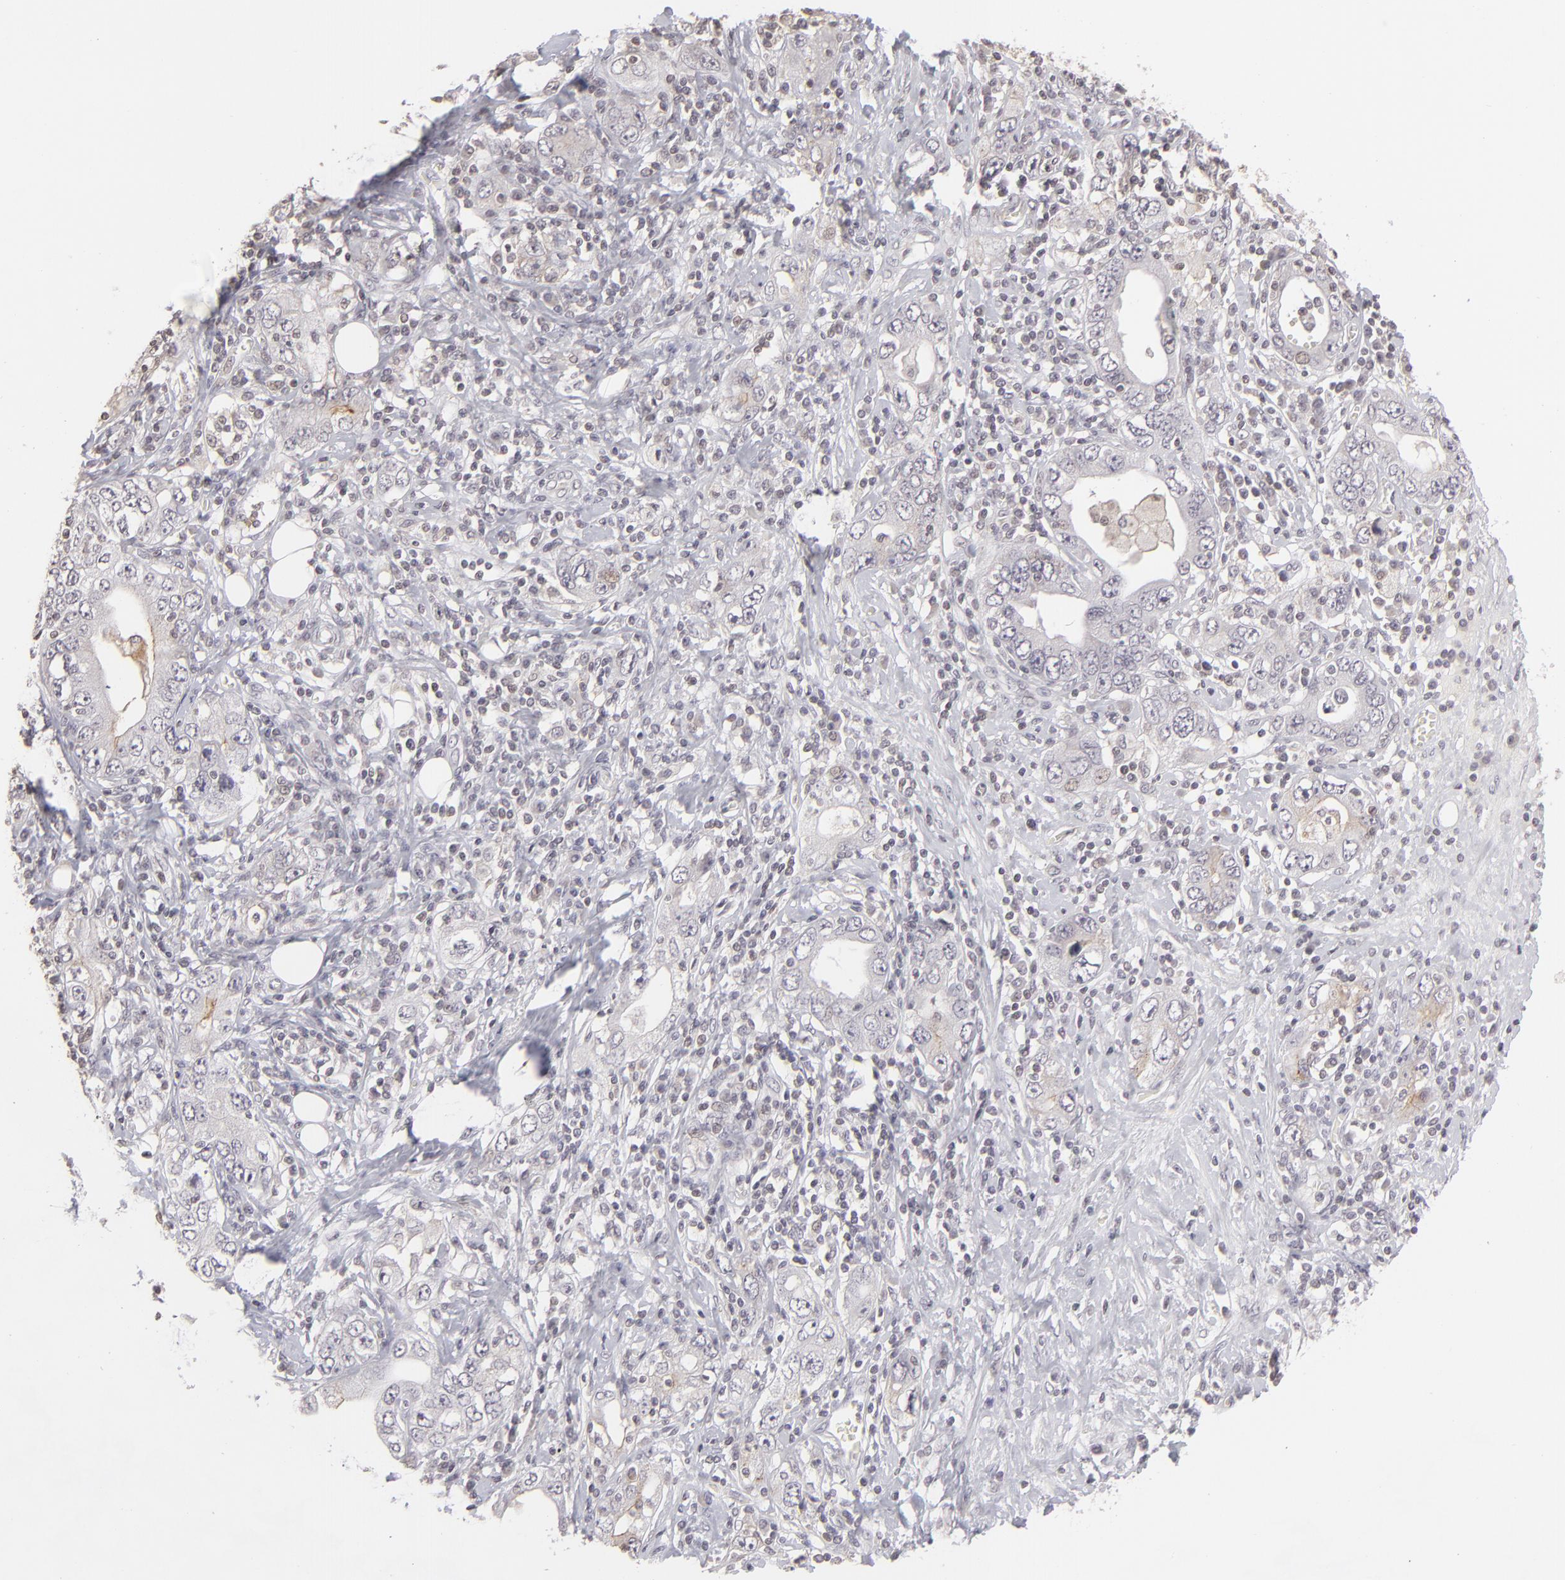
{"staining": {"intensity": "negative", "quantity": "none", "location": "none"}, "tissue": "stomach cancer", "cell_type": "Tumor cells", "image_type": "cancer", "snomed": [{"axis": "morphology", "description": "Adenocarcinoma, NOS"}, {"axis": "topography", "description": "Stomach, lower"}], "caption": "Immunohistochemistry image of stomach adenocarcinoma stained for a protein (brown), which exhibits no expression in tumor cells.", "gene": "CLDN2", "patient": {"sex": "female", "age": 93}}